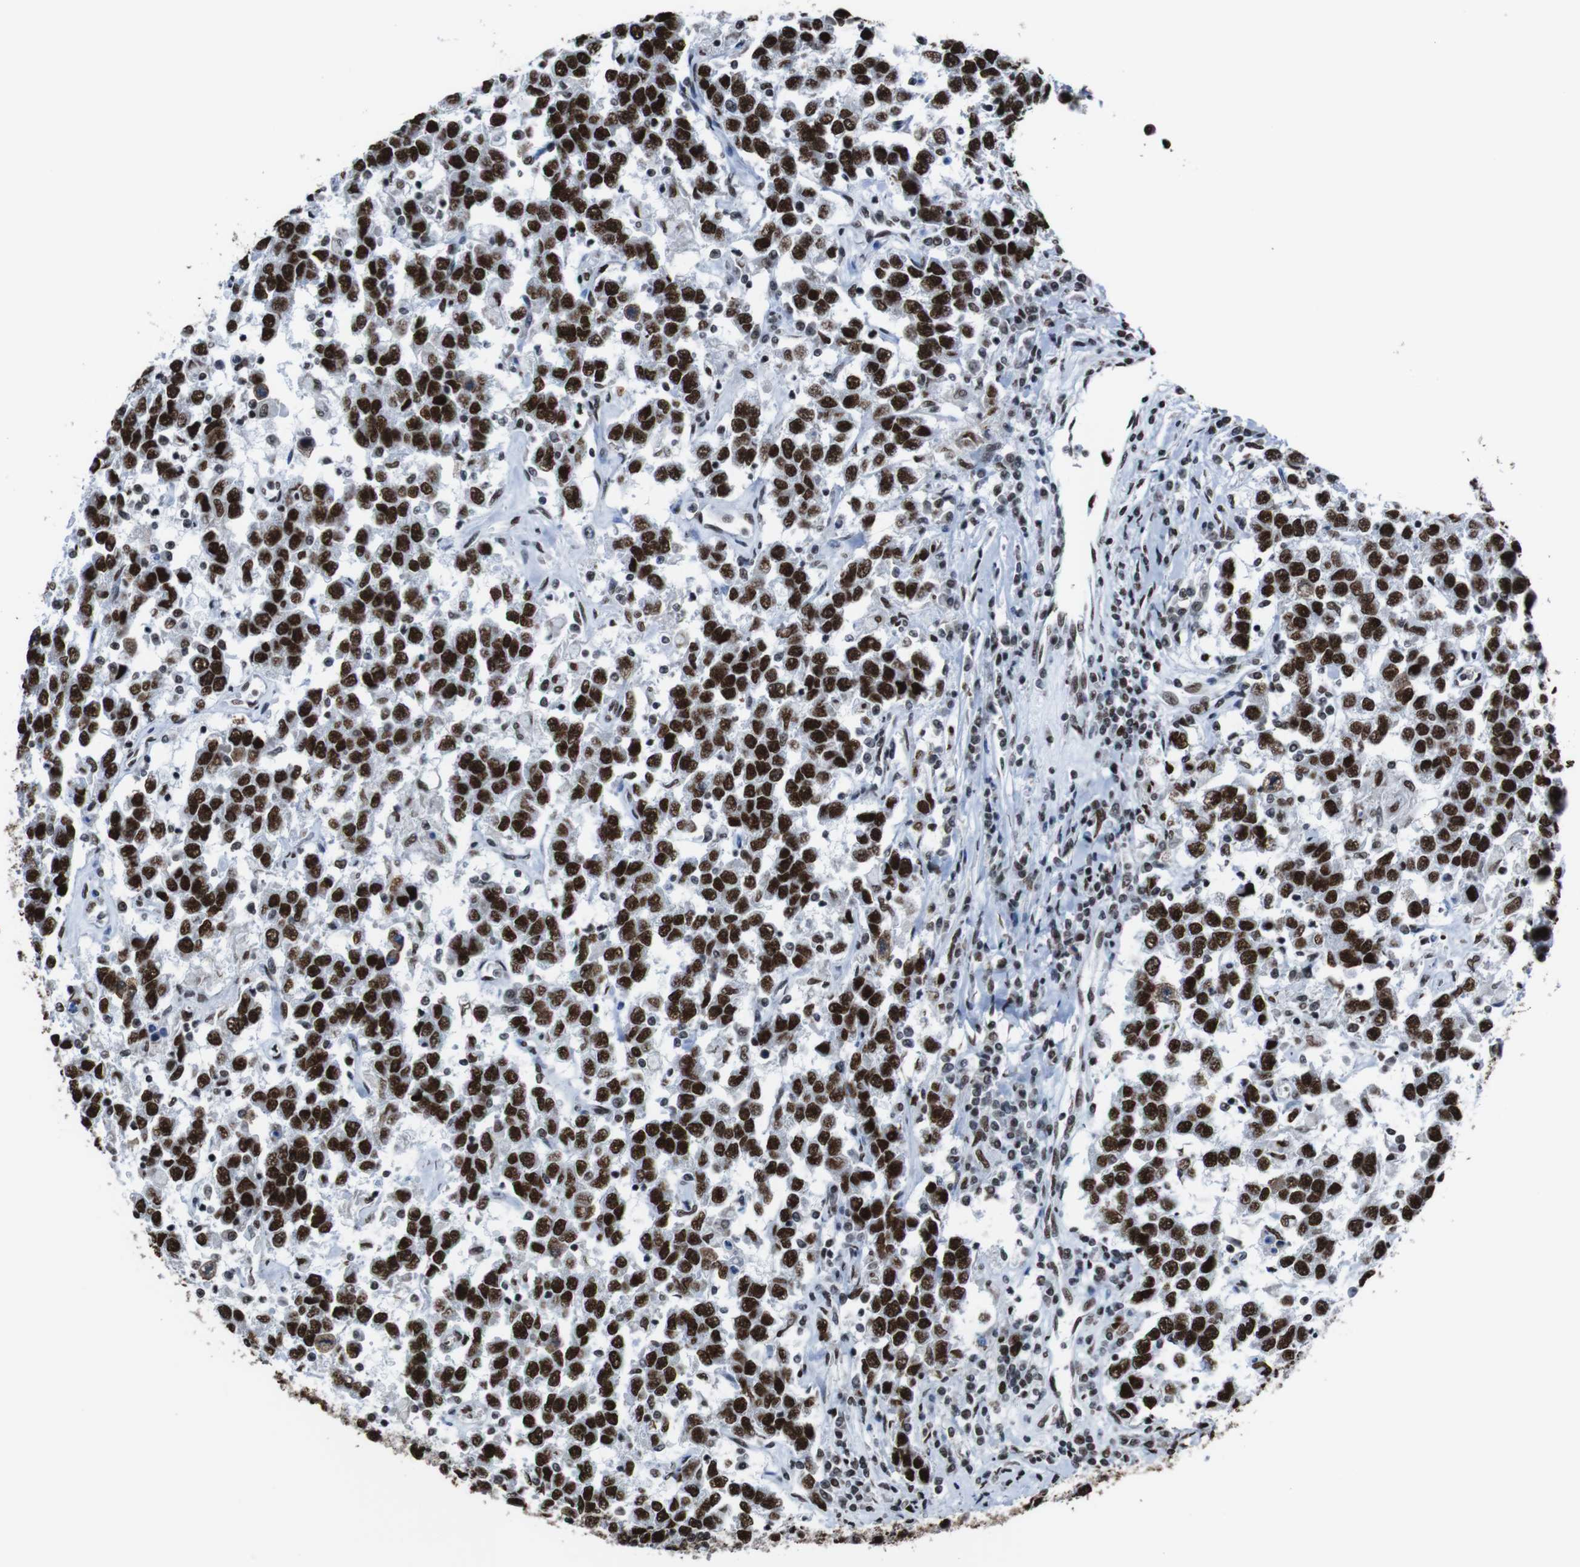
{"staining": {"intensity": "strong", "quantity": ">75%", "location": "nuclear"}, "tissue": "testis cancer", "cell_type": "Tumor cells", "image_type": "cancer", "snomed": [{"axis": "morphology", "description": "Seminoma, NOS"}, {"axis": "topography", "description": "Testis"}], "caption": "Immunohistochemistry (IHC) staining of seminoma (testis), which shows high levels of strong nuclear staining in about >75% of tumor cells indicating strong nuclear protein positivity. The staining was performed using DAB (3,3'-diaminobenzidine) (brown) for protein detection and nuclei were counterstained in hematoxylin (blue).", "gene": "ROMO1", "patient": {"sex": "male", "age": 41}}